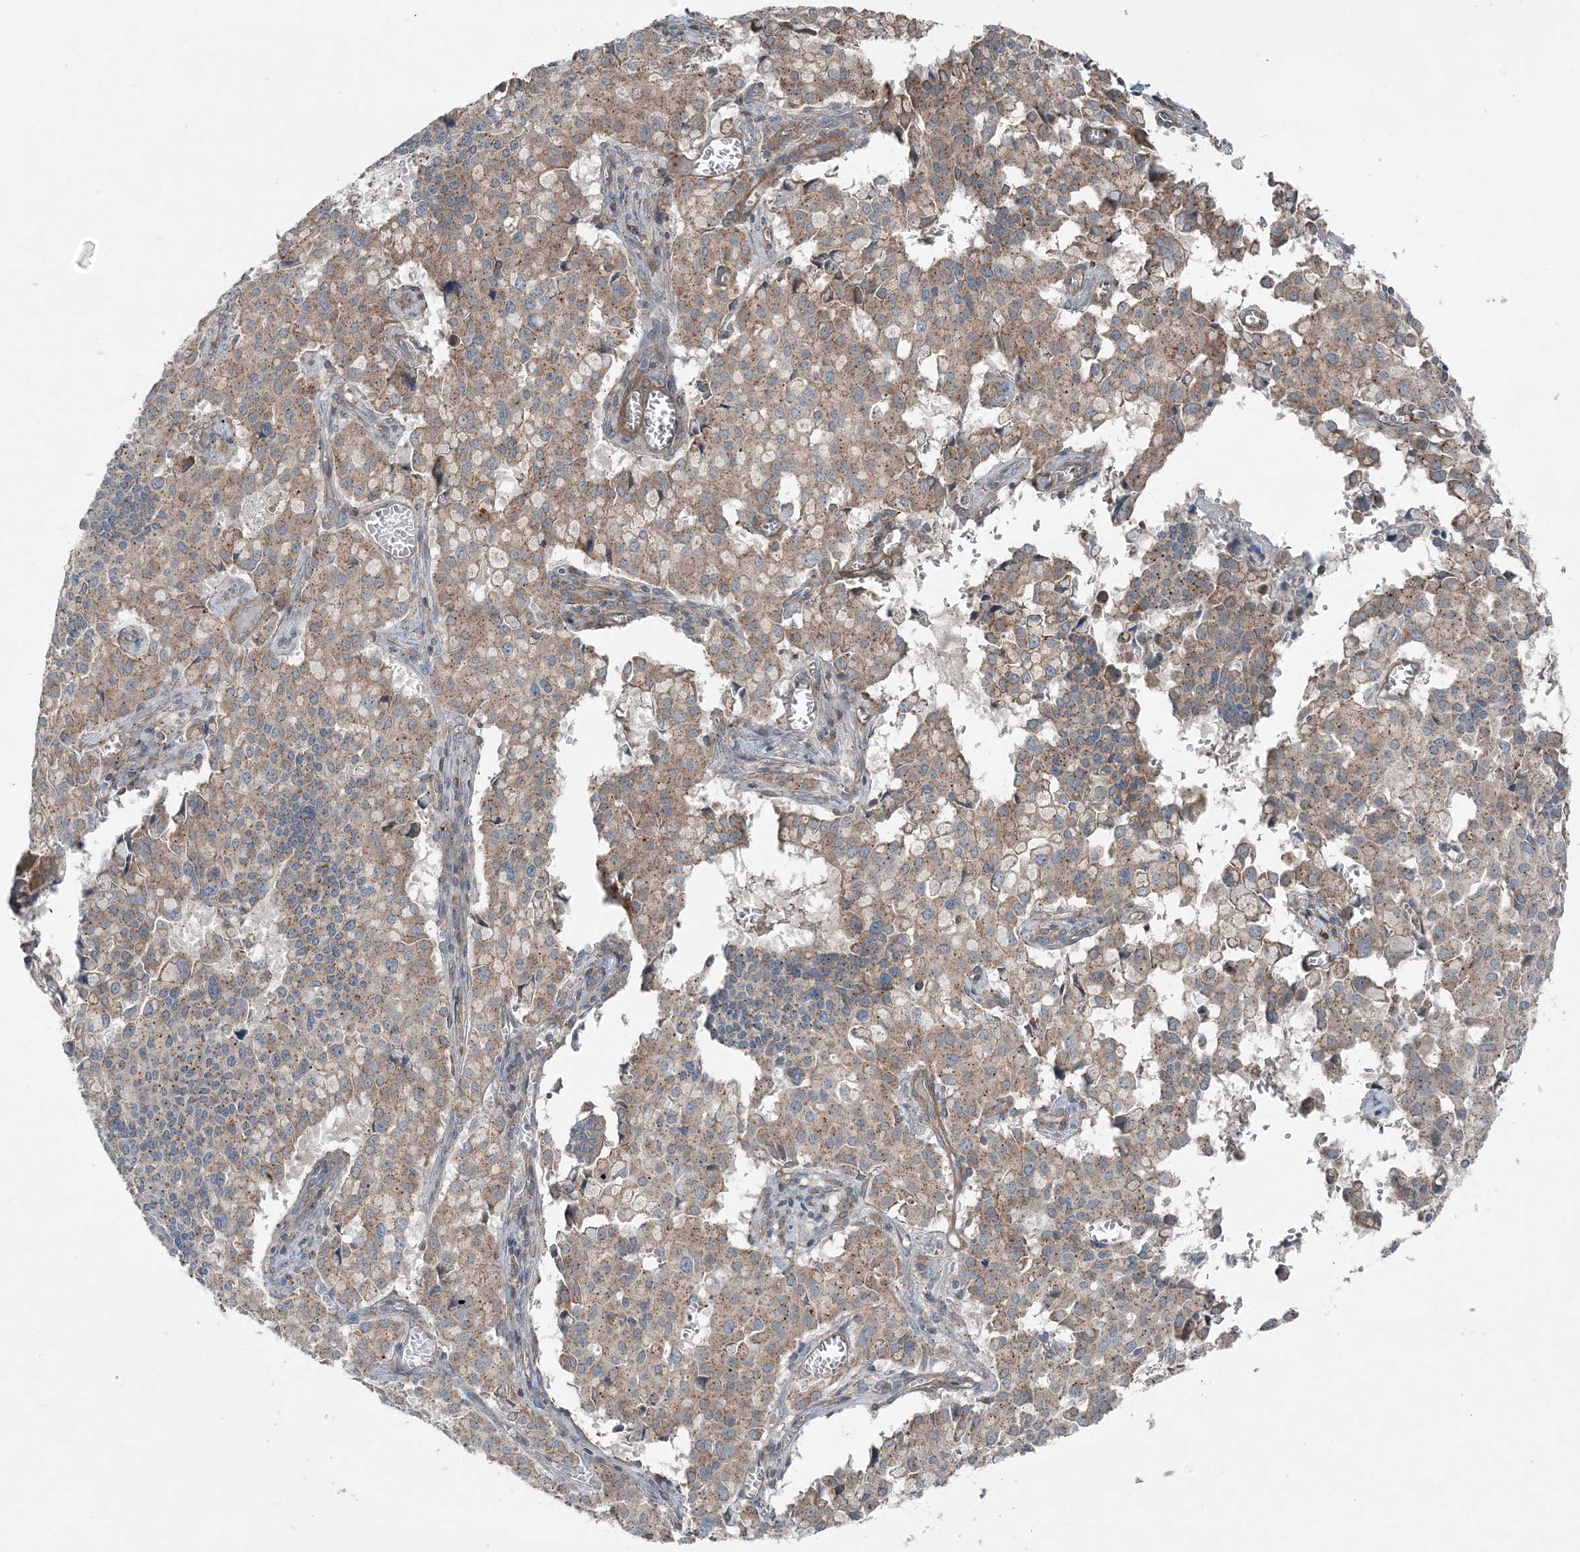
{"staining": {"intensity": "weak", "quantity": ">75%", "location": "cytoplasmic/membranous"}, "tissue": "pancreatic cancer", "cell_type": "Tumor cells", "image_type": "cancer", "snomed": [{"axis": "morphology", "description": "Adenocarcinoma, NOS"}, {"axis": "topography", "description": "Pancreas"}], "caption": "High-magnification brightfield microscopy of pancreatic cancer stained with DAB (3,3'-diaminobenzidine) (brown) and counterstained with hematoxylin (blue). tumor cells exhibit weak cytoplasmic/membranous expression is appreciated in about>75% of cells.", "gene": "KY", "patient": {"sex": "male", "age": 65}}